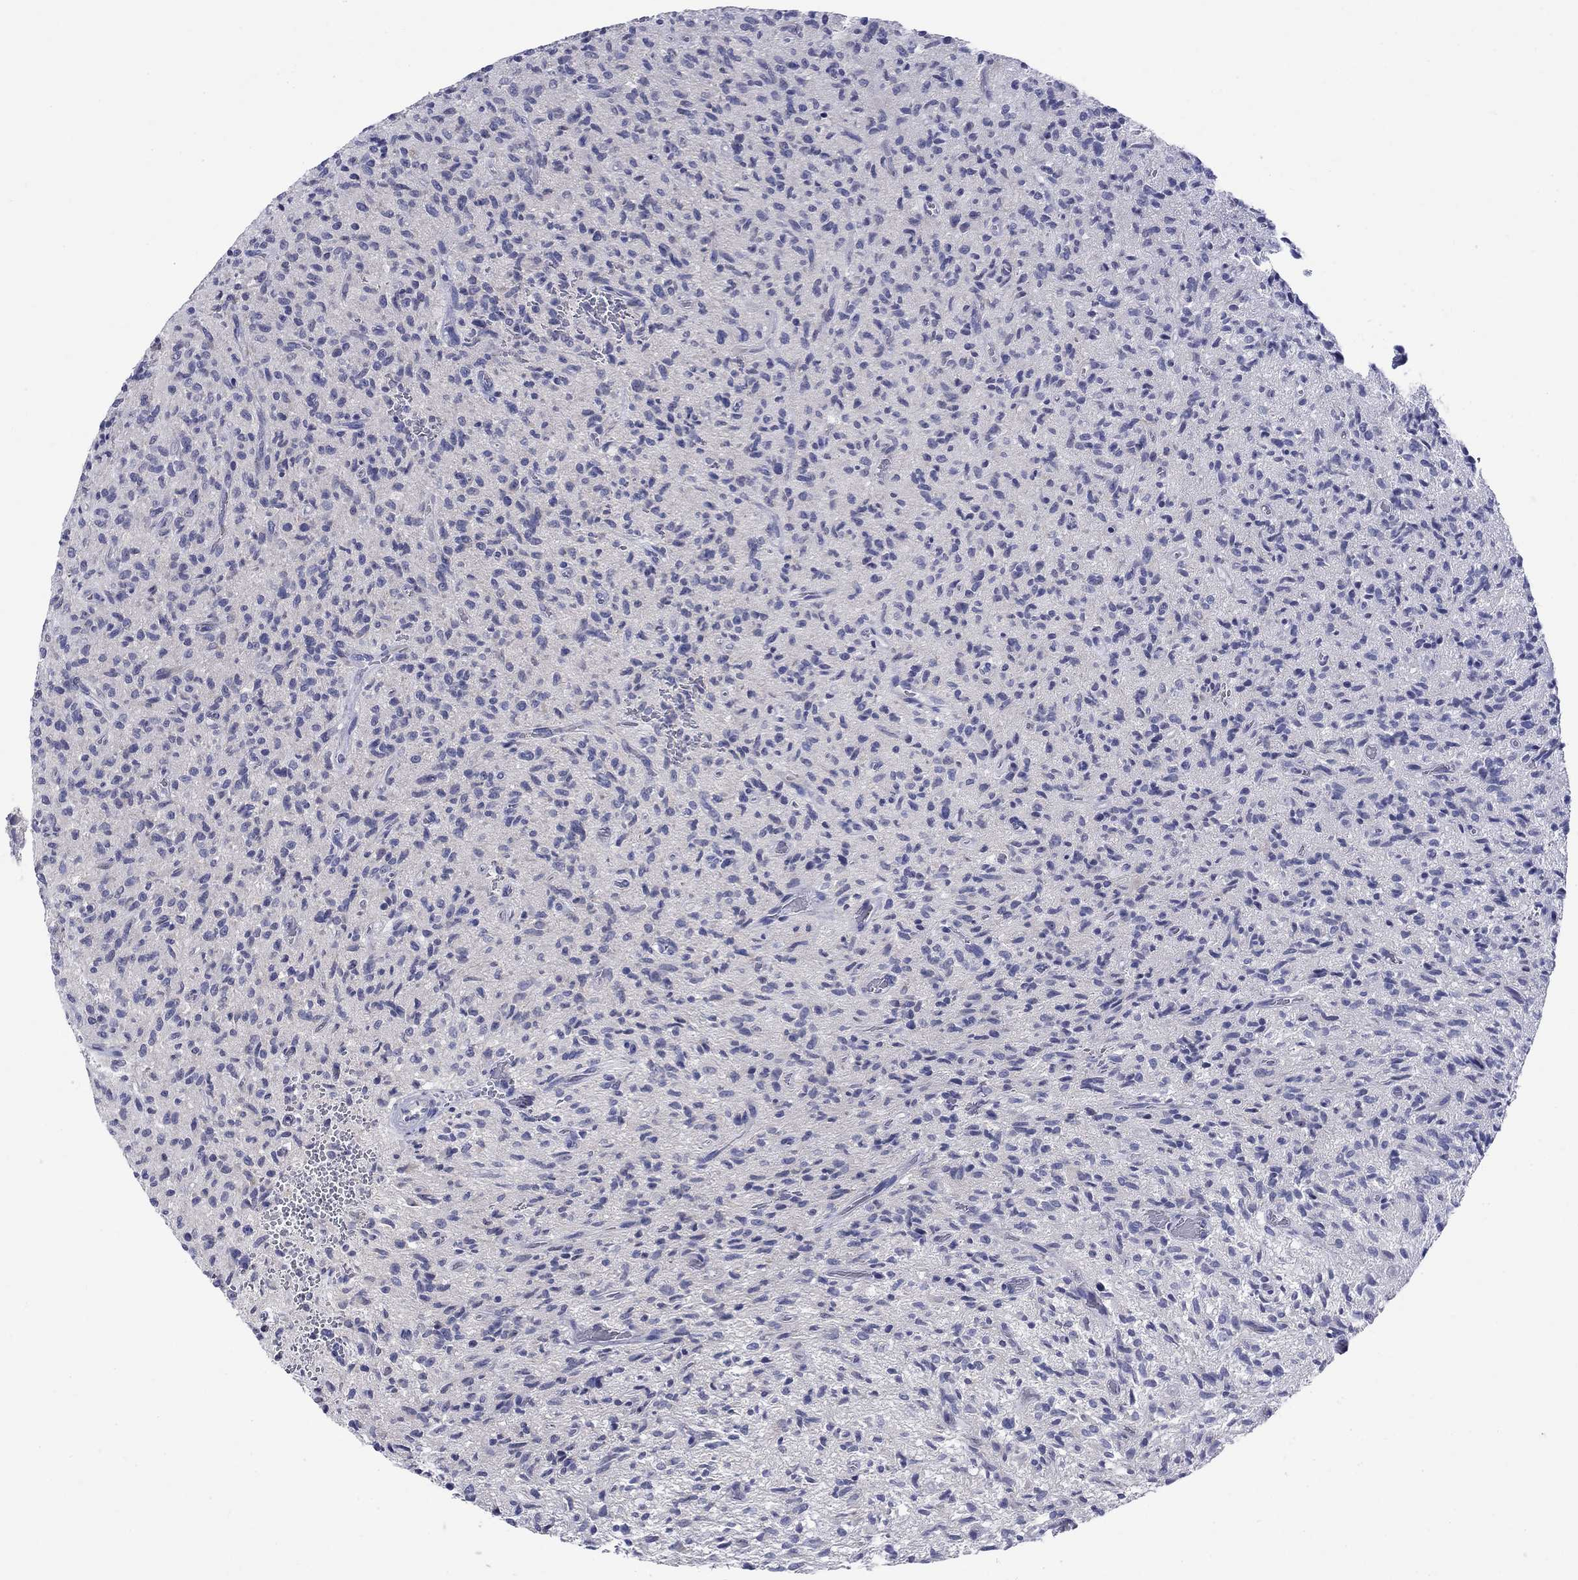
{"staining": {"intensity": "negative", "quantity": "none", "location": "none"}, "tissue": "glioma", "cell_type": "Tumor cells", "image_type": "cancer", "snomed": [{"axis": "morphology", "description": "Glioma, malignant, High grade"}, {"axis": "topography", "description": "Brain"}], "caption": "Immunohistochemistry (IHC) of human glioma demonstrates no staining in tumor cells. Brightfield microscopy of immunohistochemistry (IHC) stained with DAB (3,3'-diaminobenzidine) (brown) and hematoxylin (blue), captured at high magnification.", "gene": "QRFPR", "patient": {"sex": "male", "age": 64}}